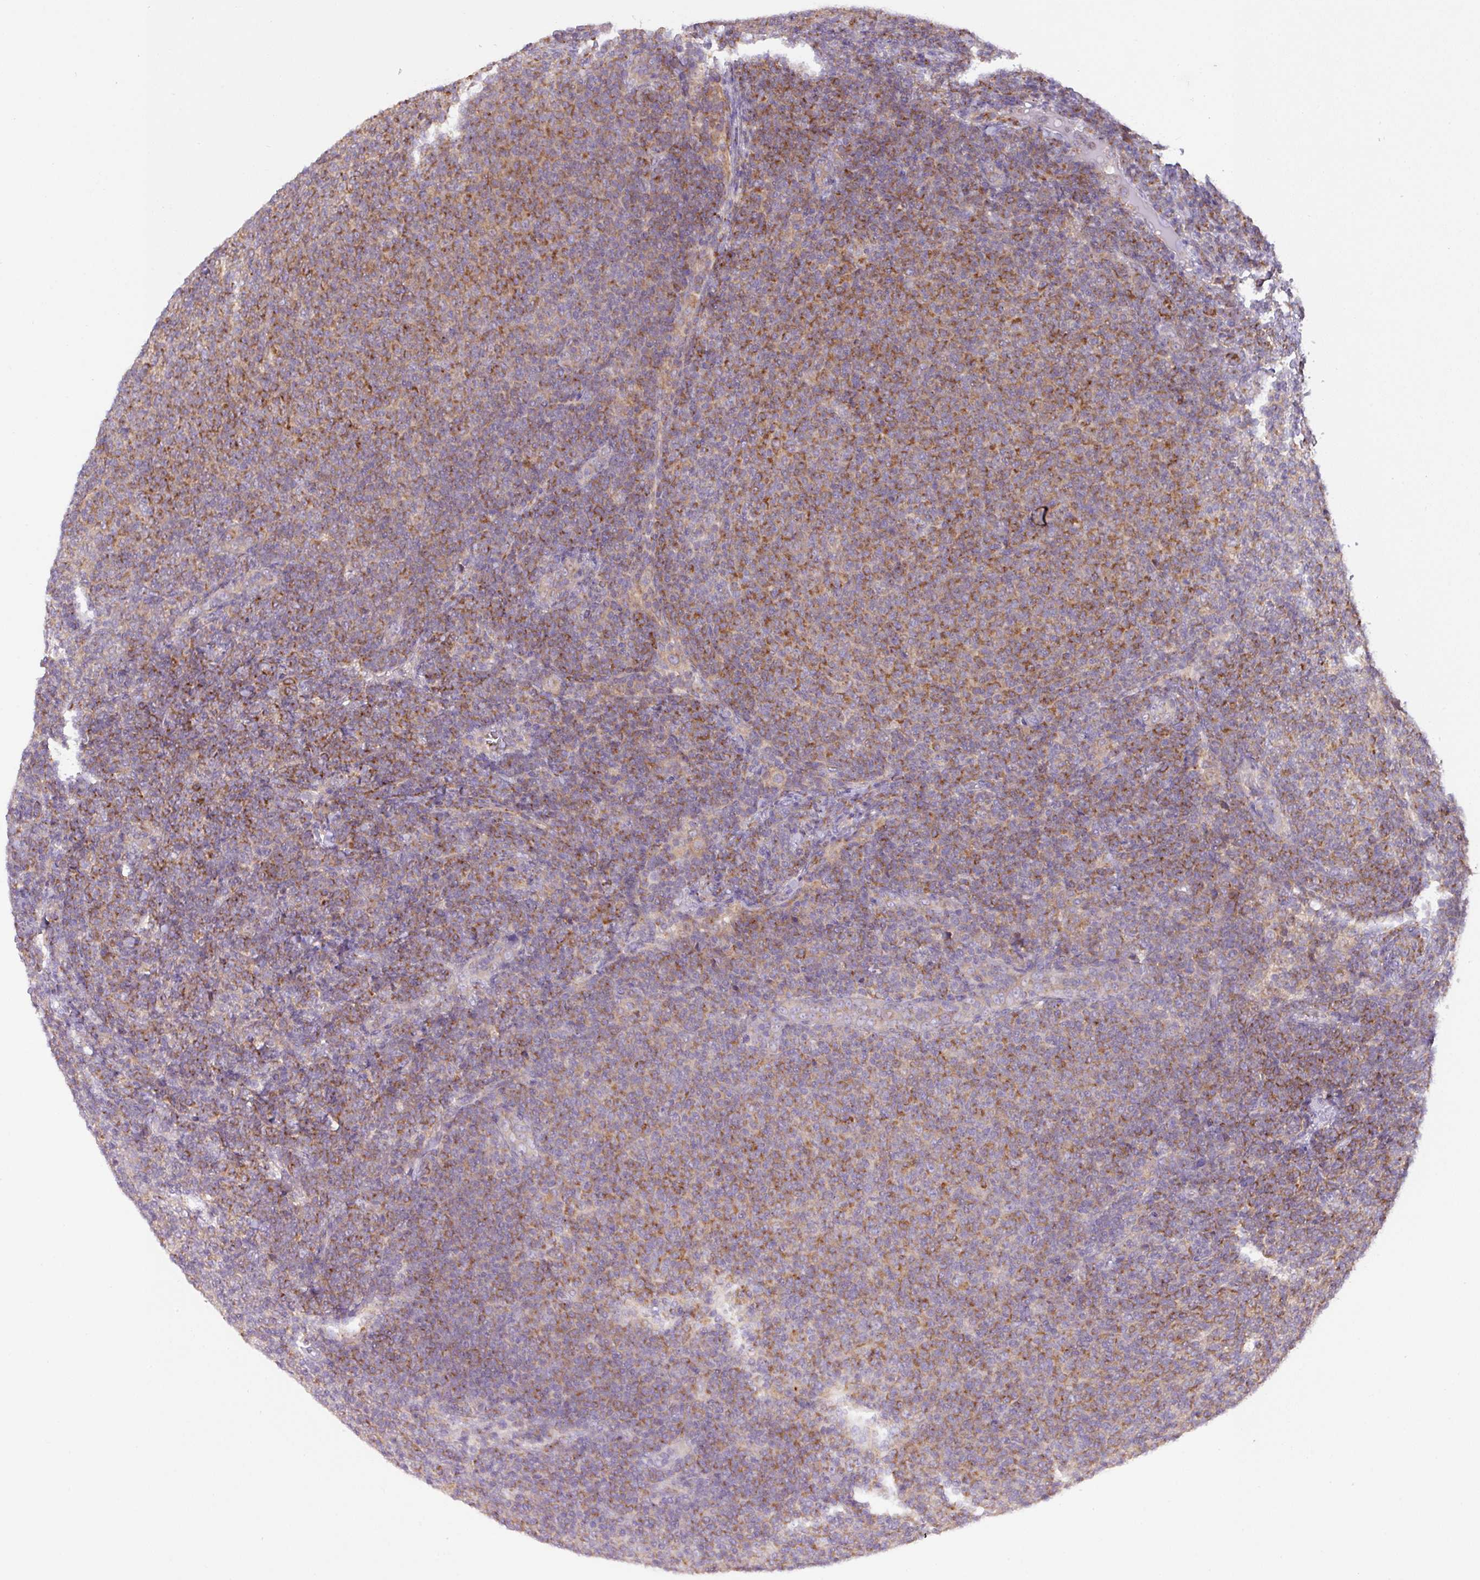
{"staining": {"intensity": "moderate", "quantity": ">75%", "location": "cytoplasmic/membranous"}, "tissue": "lymphoma", "cell_type": "Tumor cells", "image_type": "cancer", "snomed": [{"axis": "morphology", "description": "Malignant lymphoma, non-Hodgkin's type, Low grade"}, {"axis": "topography", "description": "Lymph node"}], "caption": "Protein analysis of malignant lymphoma, non-Hodgkin's type (low-grade) tissue reveals moderate cytoplasmic/membranous positivity in approximately >75% of tumor cells.", "gene": "VTI1A", "patient": {"sex": "male", "age": 66}}